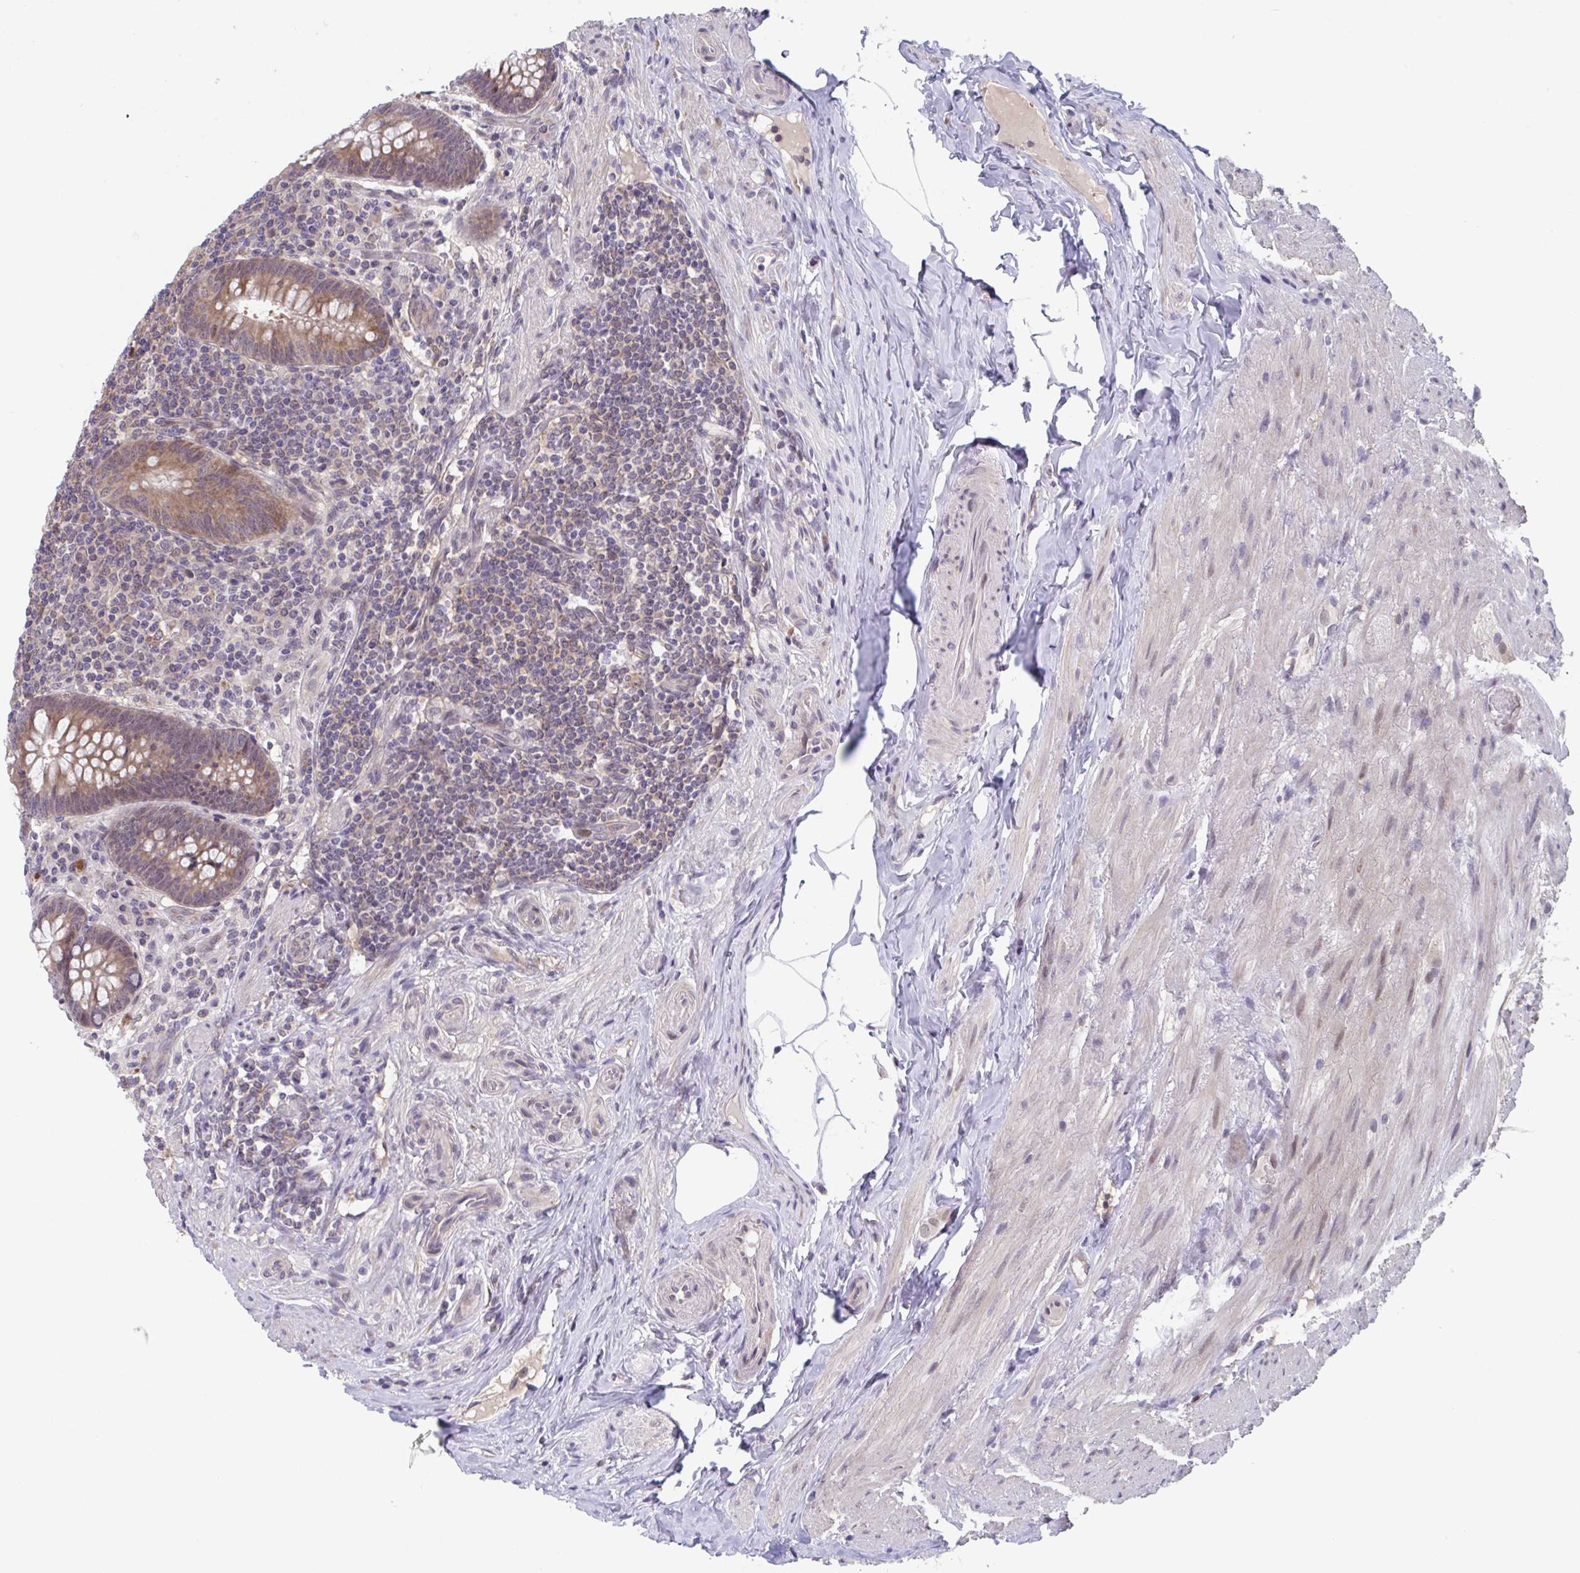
{"staining": {"intensity": "moderate", "quantity": "25%-75%", "location": "cytoplasmic/membranous"}, "tissue": "appendix", "cell_type": "Glandular cells", "image_type": "normal", "snomed": [{"axis": "morphology", "description": "Normal tissue, NOS"}, {"axis": "topography", "description": "Appendix"}], "caption": "Immunohistochemistry (IHC) of benign human appendix exhibits medium levels of moderate cytoplasmic/membranous positivity in approximately 25%-75% of glandular cells.", "gene": "RIOK1", "patient": {"sex": "male", "age": 71}}